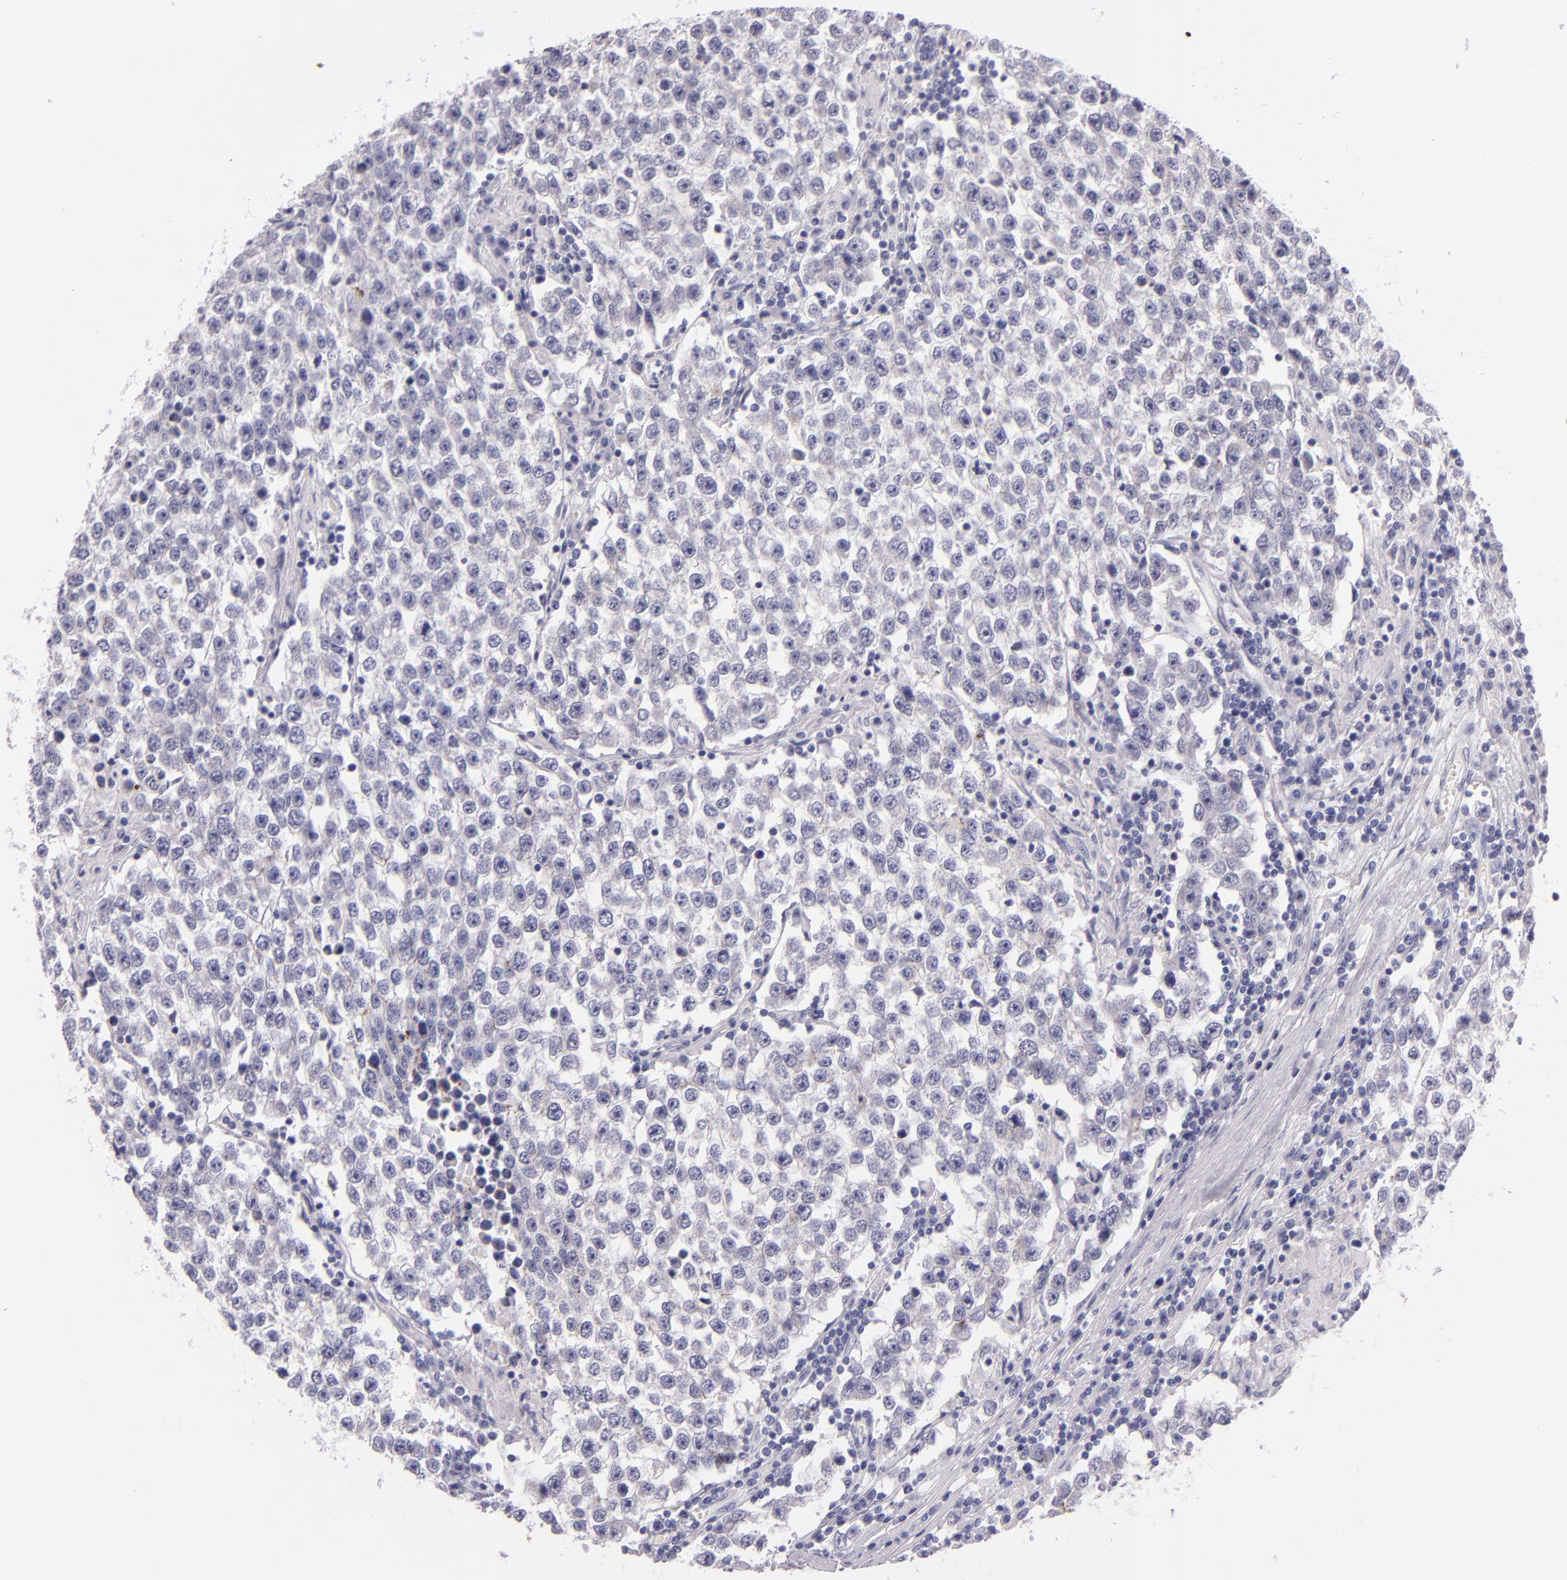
{"staining": {"intensity": "negative", "quantity": "none", "location": "none"}, "tissue": "testis cancer", "cell_type": "Tumor cells", "image_type": "cancer", "snomed": [{"axis": "morphology", "description": "Seminoma, NOS"}, {"axis": "topography", "description": "Testis"}], "caption": "There is no significant expression in tumor cells of testis cancer (seminoma).", "gene": "CDH3", "patient": {"sex": "male", "age": 36}}